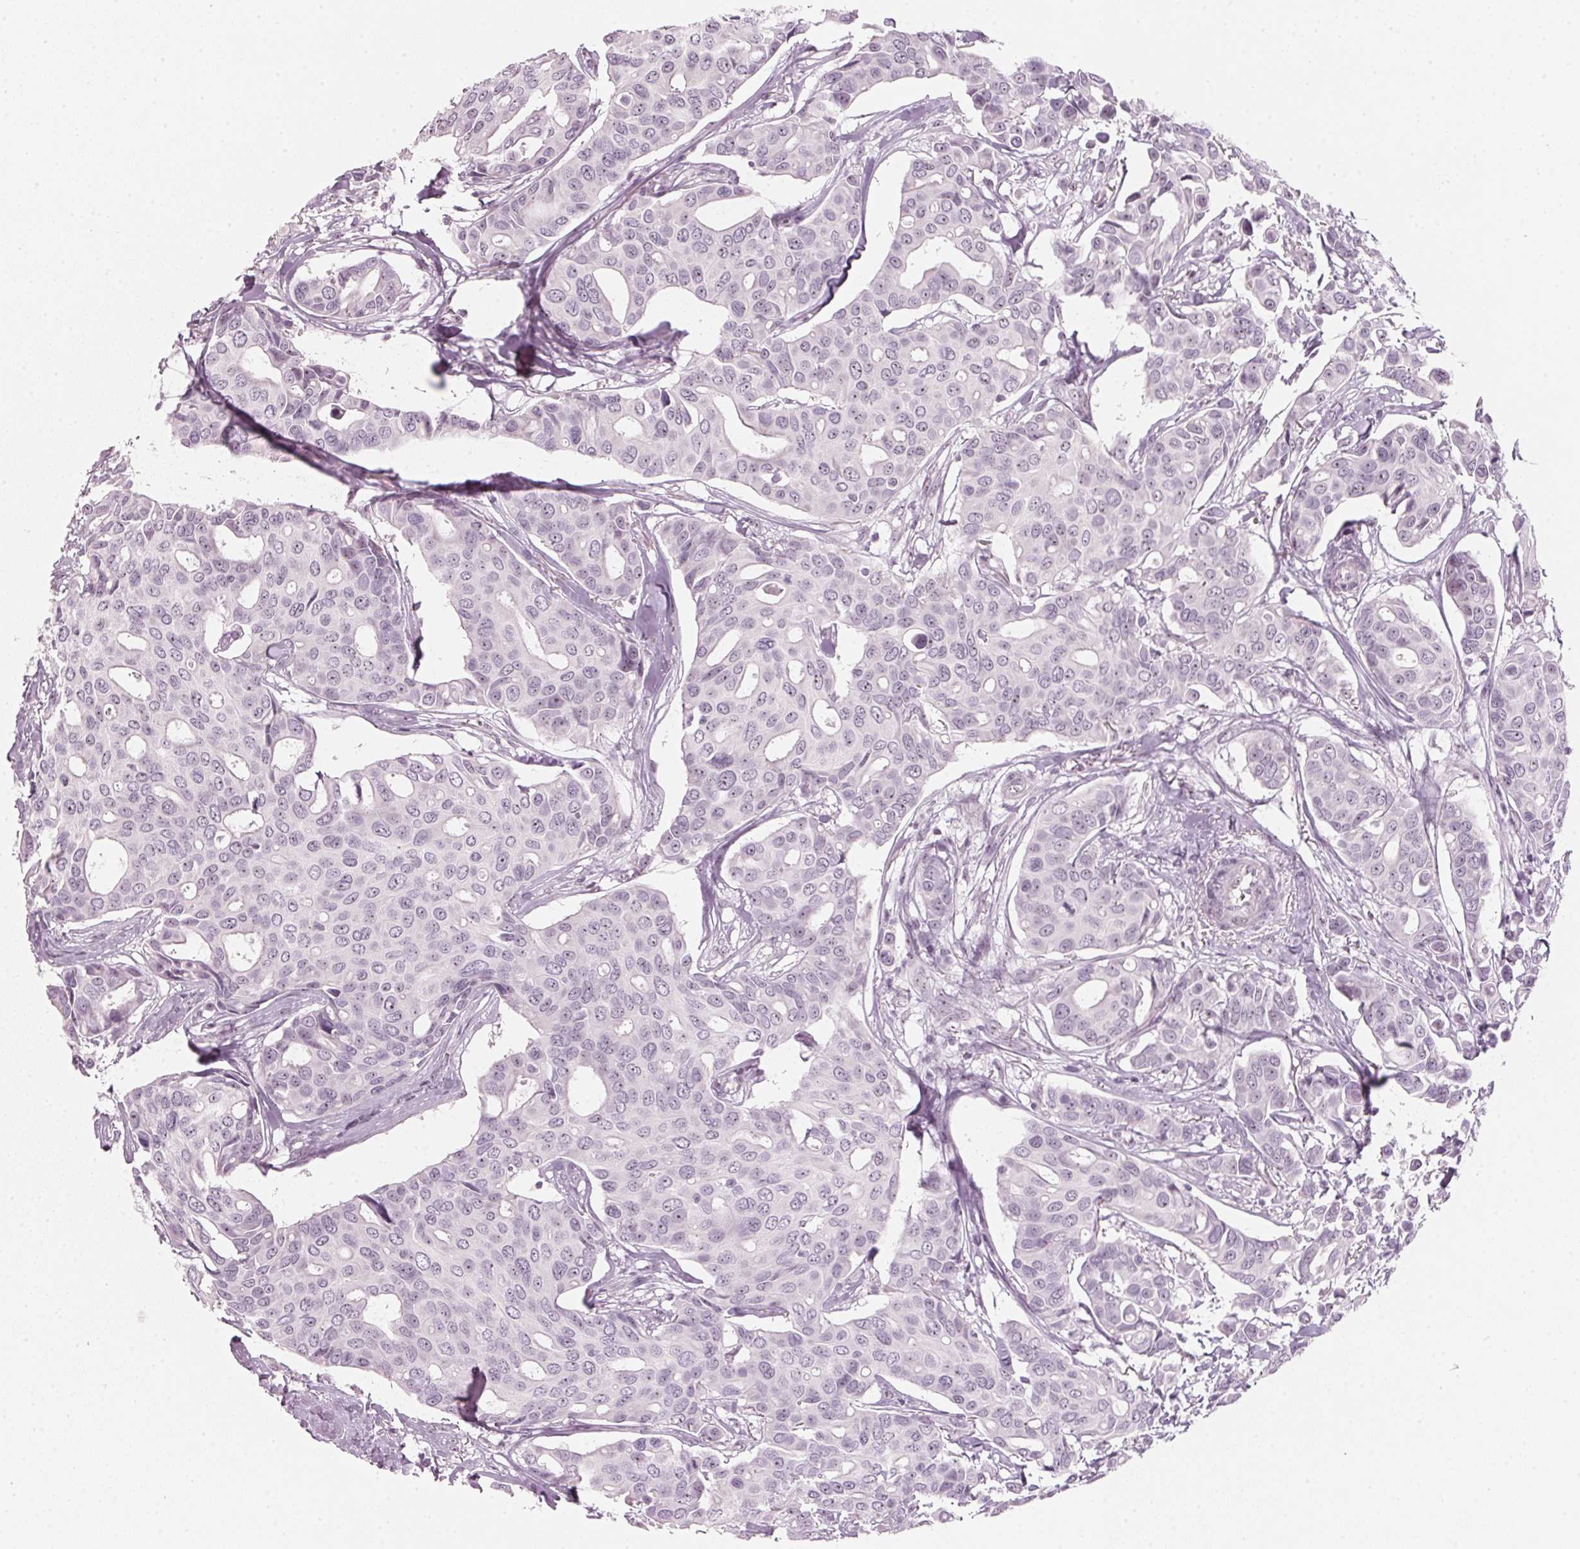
{"staining": {"intensity": "negative", "quantity": "none", "location": "none"}, "tissue": "breast cancer", "cell_type": "Tumor cells", "image_type": "cancer", "snomed": [{"axis": "morphology", "description": "Duct carcinoma"}, {"axis": "topography", "description": "Breast"}], "caption": "An IHC micrograph of breast cancer is shown. There is no staining in tumor cells of breast cancer.", "gene": "DNTTIP2", "patient": {"sex": "female", "age": 54}}